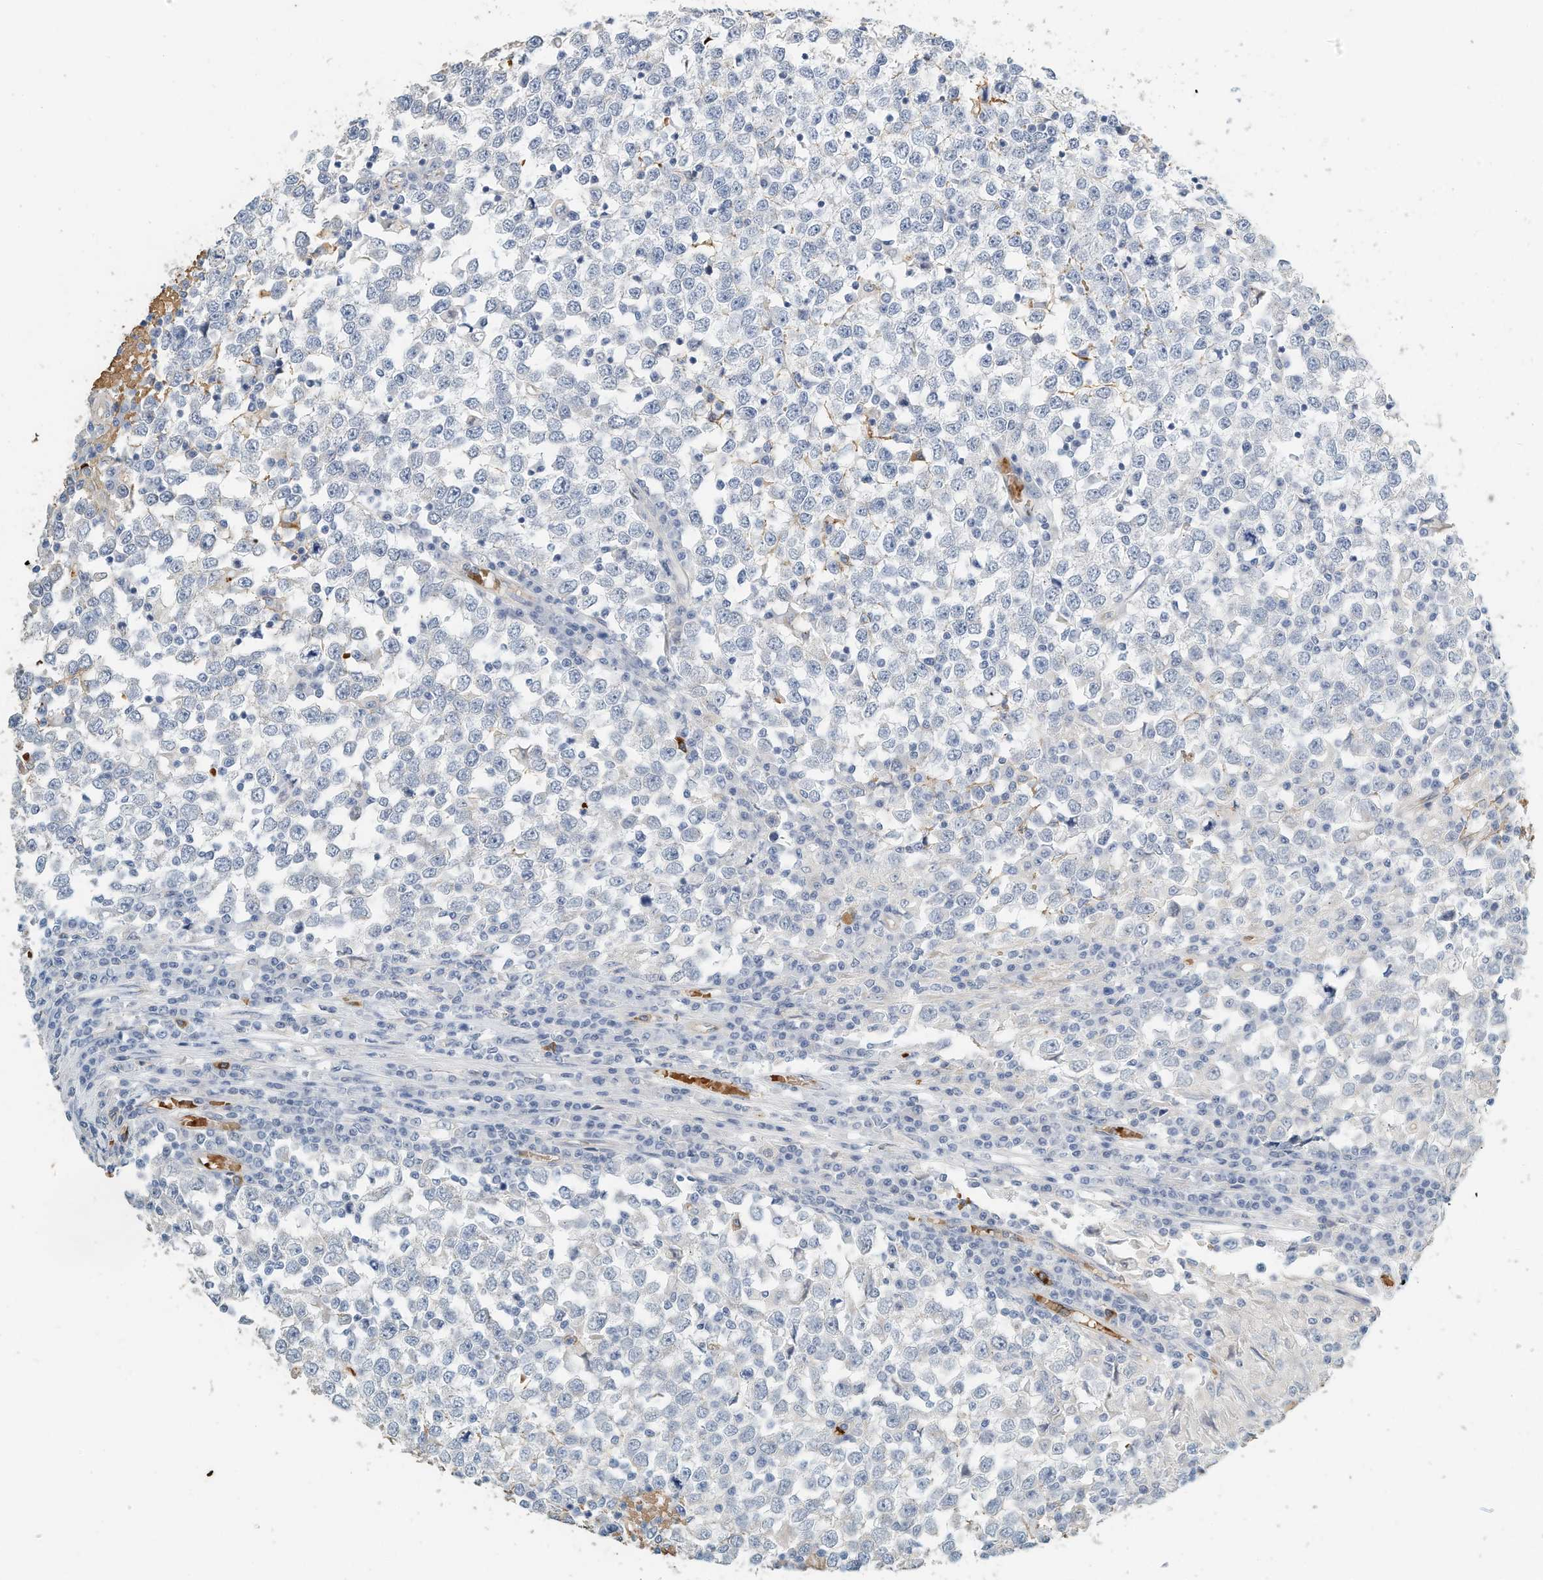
{"staining": {"intensity": "negative", "quantity": "none", "location": "none"}, "tissue": "testis cancer", "cell_type": "Tumor cells", "image_type": "cancer", "snomed": [{"axis": "morphology", "description": "Seminoma, NOS"}, {"axis": "topography", "description": "Testis"}], "caption": "Immunohistochemistry of human testis cancer reveals no staining in tumor cells.", "gene": "RCAN3", "patient": {"sex": "male", "age": 65}}